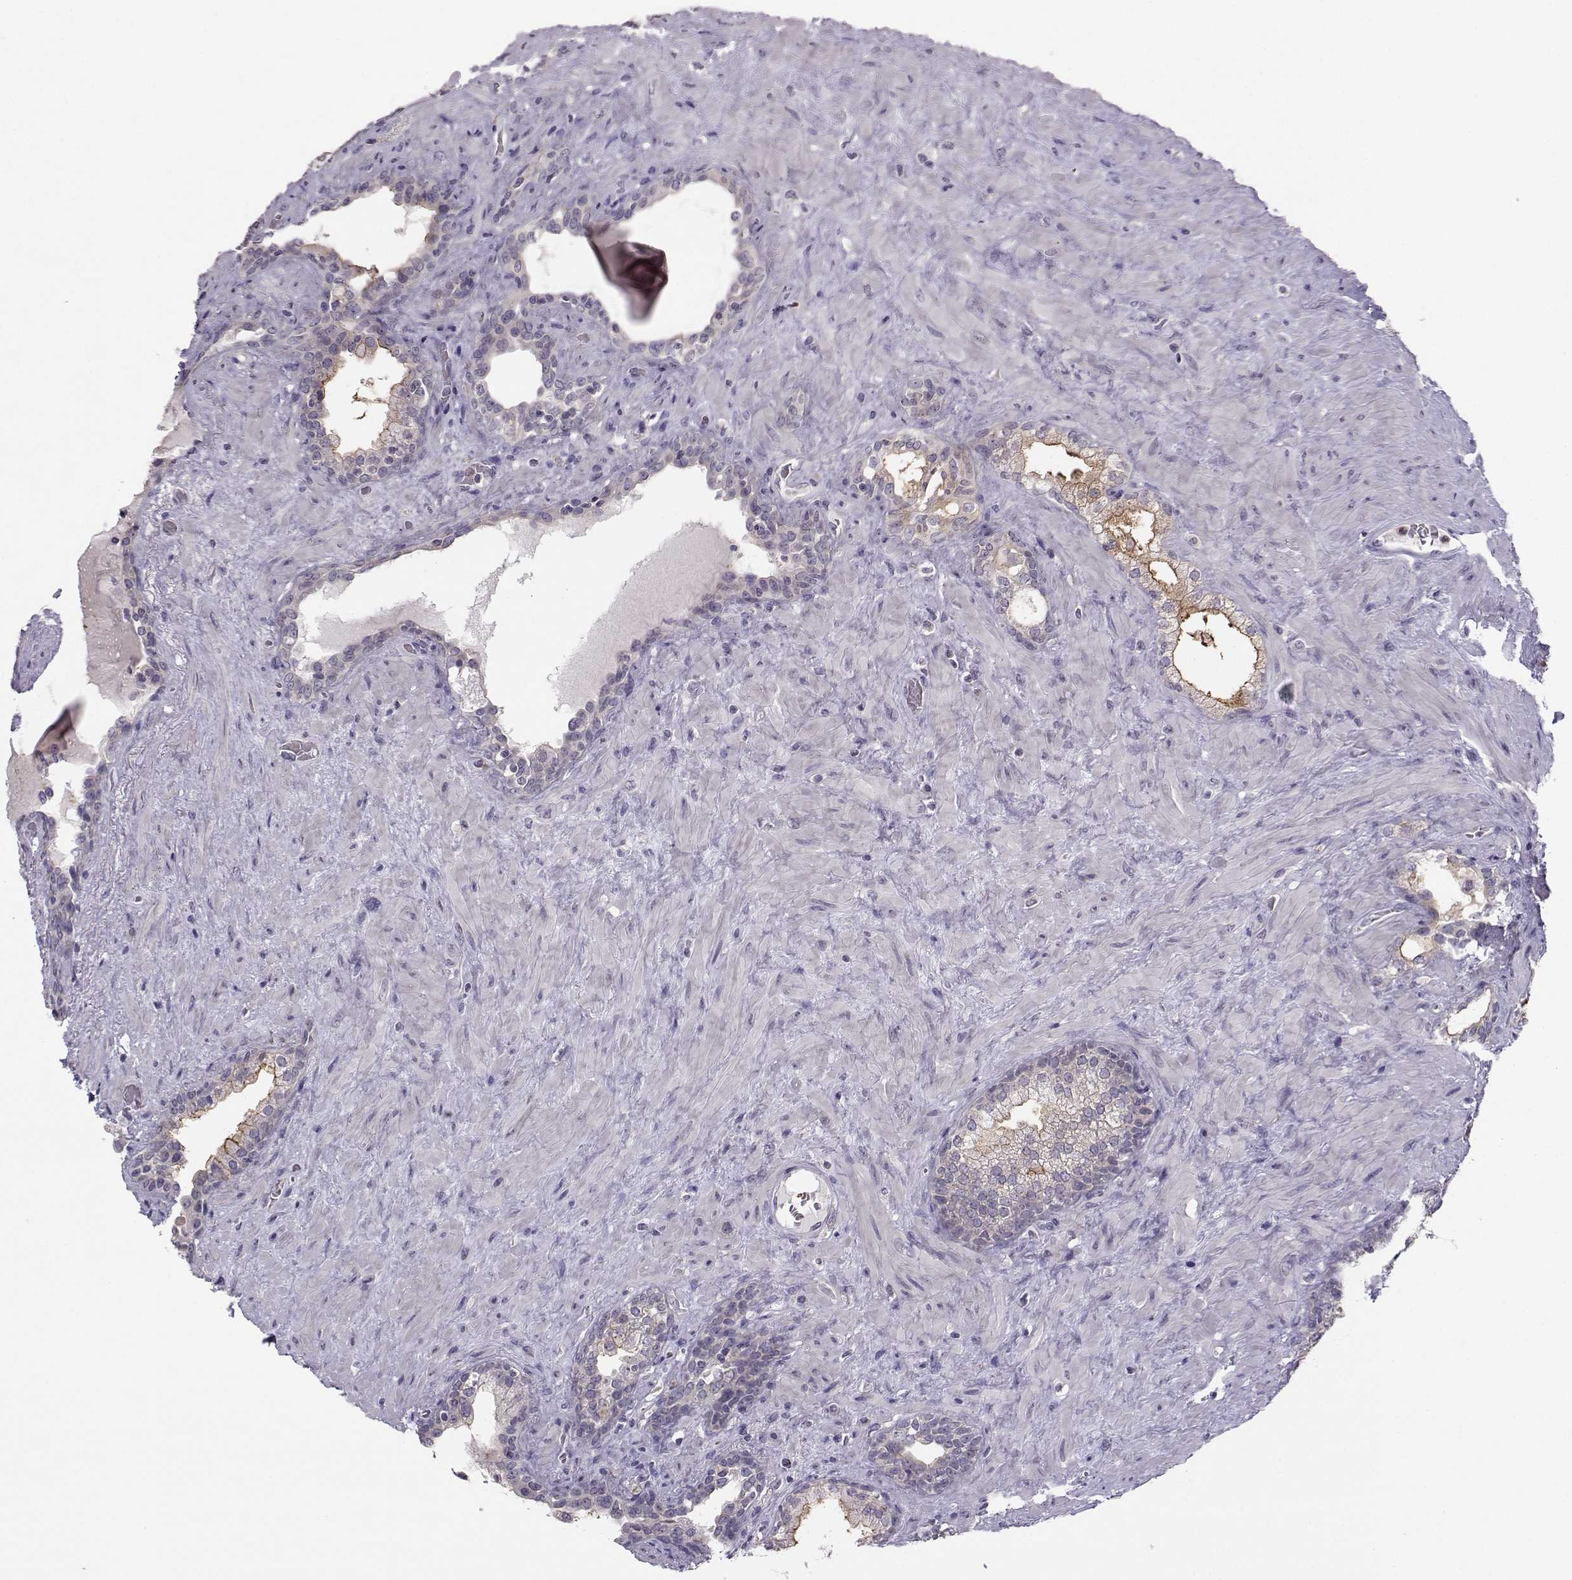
{"staining": {"intensity": "moderate", "quantity": "25%-75%", "location": "cytoplasmic/membranous"}, "tissue": "prostate", "cell_type": "Glandular cells", "image_type": "normal", "snomed": [{"axis": "morphology", "description": "Normal tissue, NOS"}, {"axis": "topography", "description": "Prostate"}], "caption": "The micrograph shows immunohistochemical staining of benign prostate. There is moderate cytoplasmic/membranous positivity is present in approximately 25%-75% of glandular cells. The staining was performed using DAB to visualize the protein expression in brown, while the nuclei were stained in blue with hematoxylin (Magnification: 20x).", "gene": "FCAMR", "patient": {"sex": "male", "age": 63}}